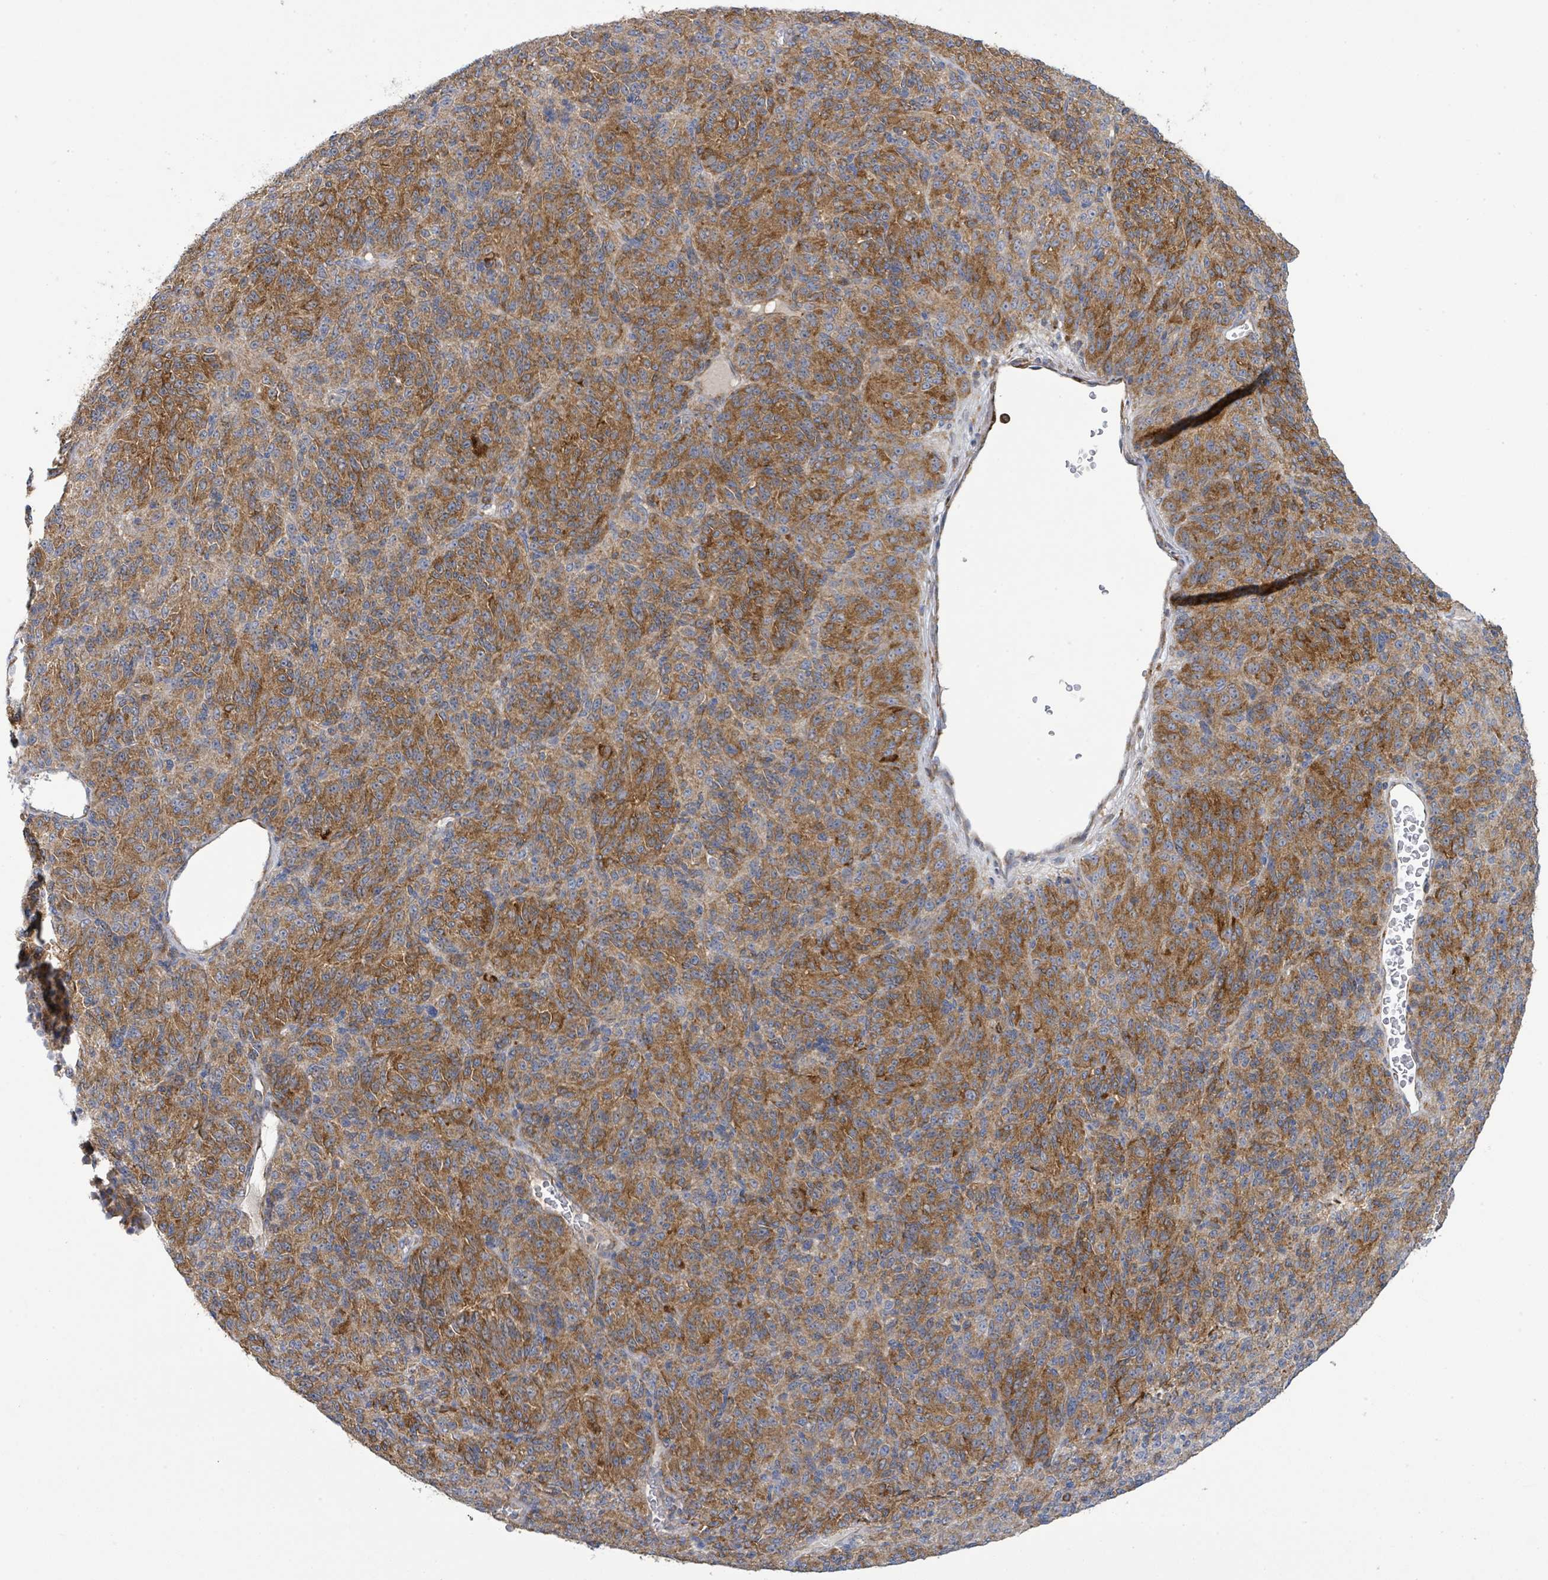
{"staining": {"intensity": "moderate", "quantity": ">75%", "location": "cytoplasmic/membranous"}, "tissue": "melanoma", "cell_type": "Tumor cells", "image_type": "cancer", "snomed": [{"axis": "morphology", "description": "Malignant melanoma, Metastatic site"}, {"axis": "topography", "description": "Brain"}], "caption": "Immunohistochemistry (IHC) histopathology image of human melanoma stained for a protein (brown), which shows medium levels of moderate cytoplasmic/membranous positivity in approximately >75% of tumor cells.", "gene": "EGFL7", "patient": {"sex": "female", "age": 56}}